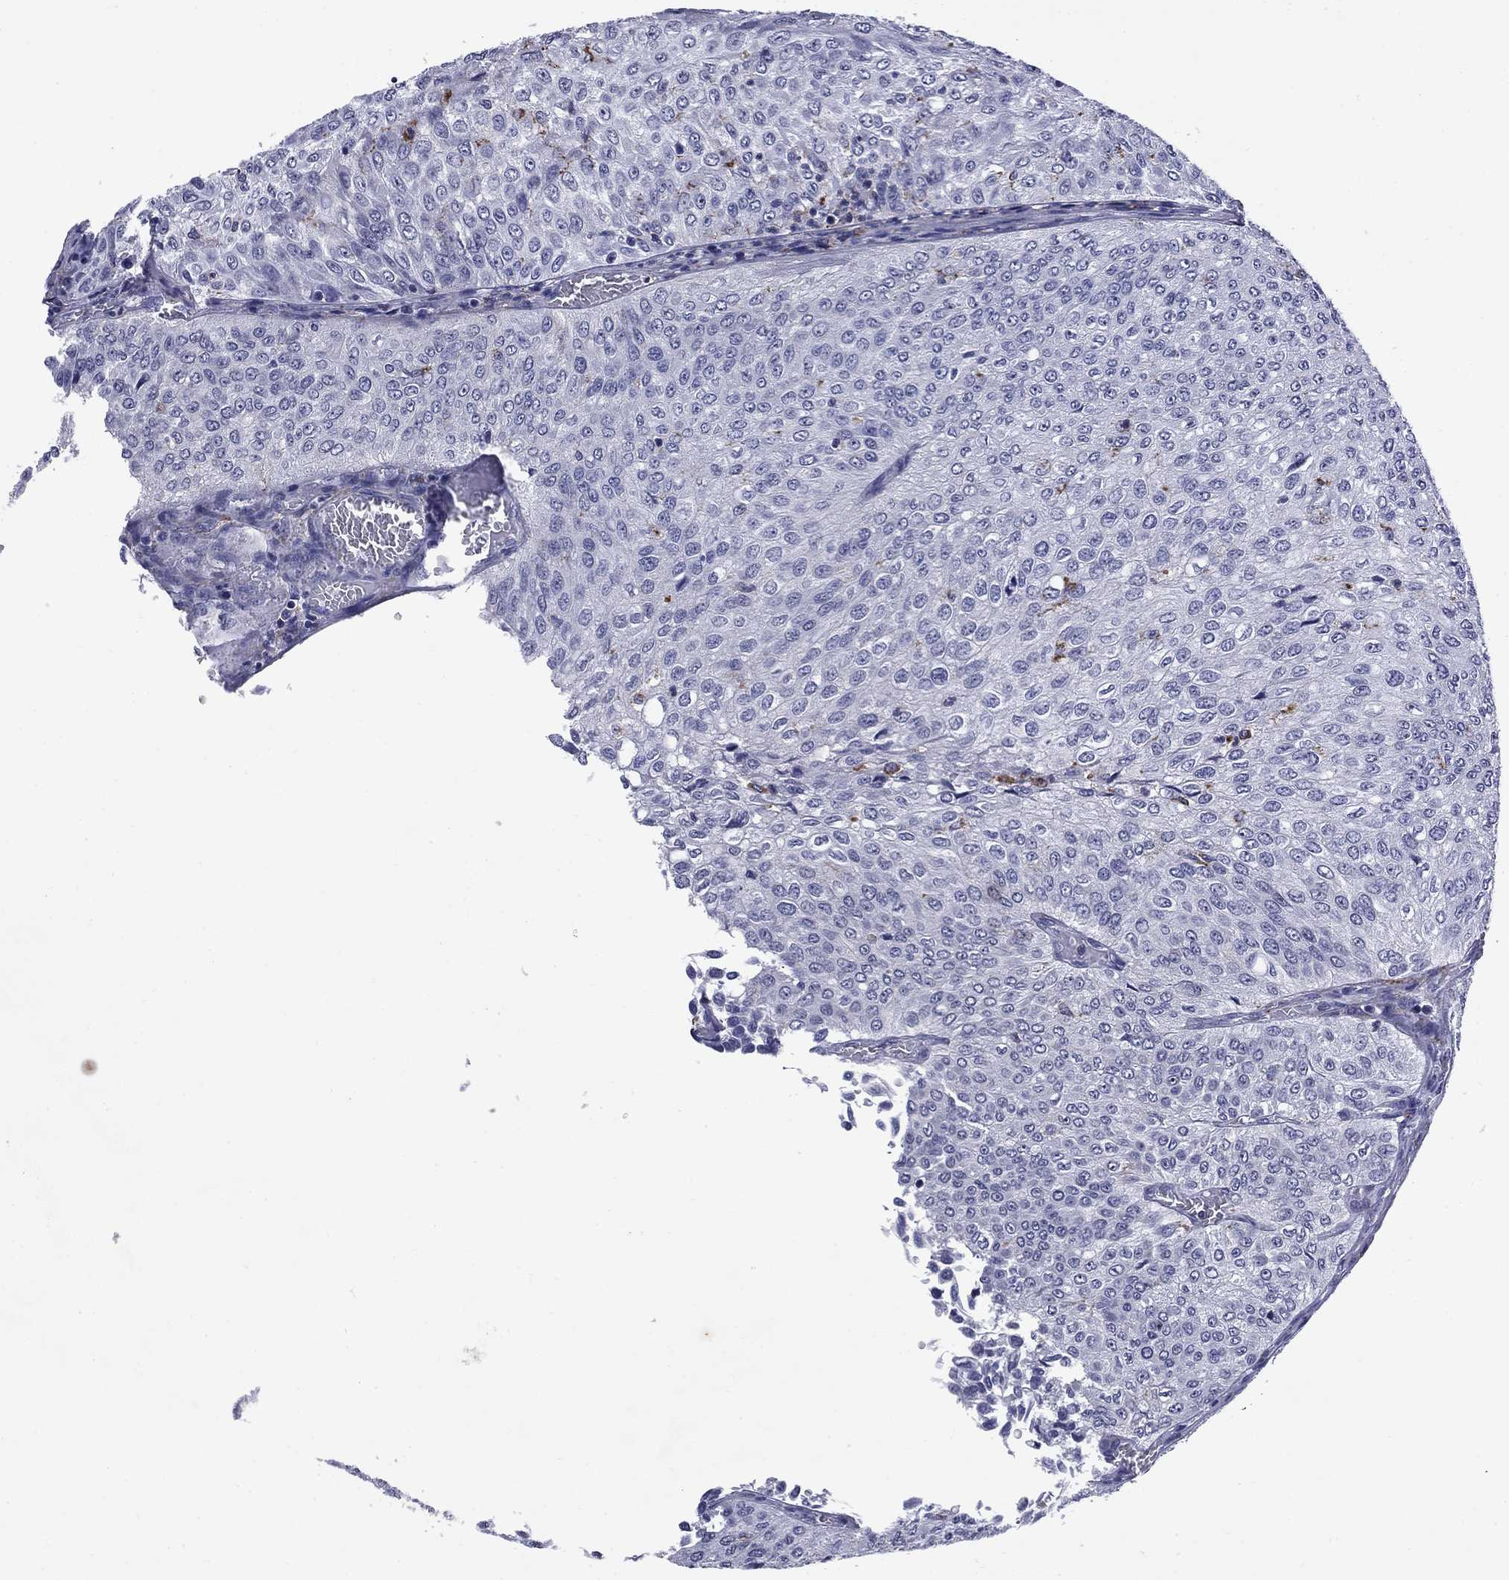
{"staining": {"intensity": "negative", "quantity": "none", "location": "none"}, "tissue": "urothelial cancer", "cell_type": "Tumor cells", "image_type": "cancer", "snomed": [{"axis": "morphology", "description": "Urothelial carcinoma, Low grade"}, {"axis": "topography", "description": "Urinary bladder"}], "caption": "Tumor cells are negative for protein expression in human low-grade urothelial carcinoma. The staining is performed using DAB (3,3'-diaminobenzidine) brown chromogen with nuclei counter-stained in using hematoxylin.", "gene": "MADCAM1", "patient": {"sex": "male", "age": 78}}